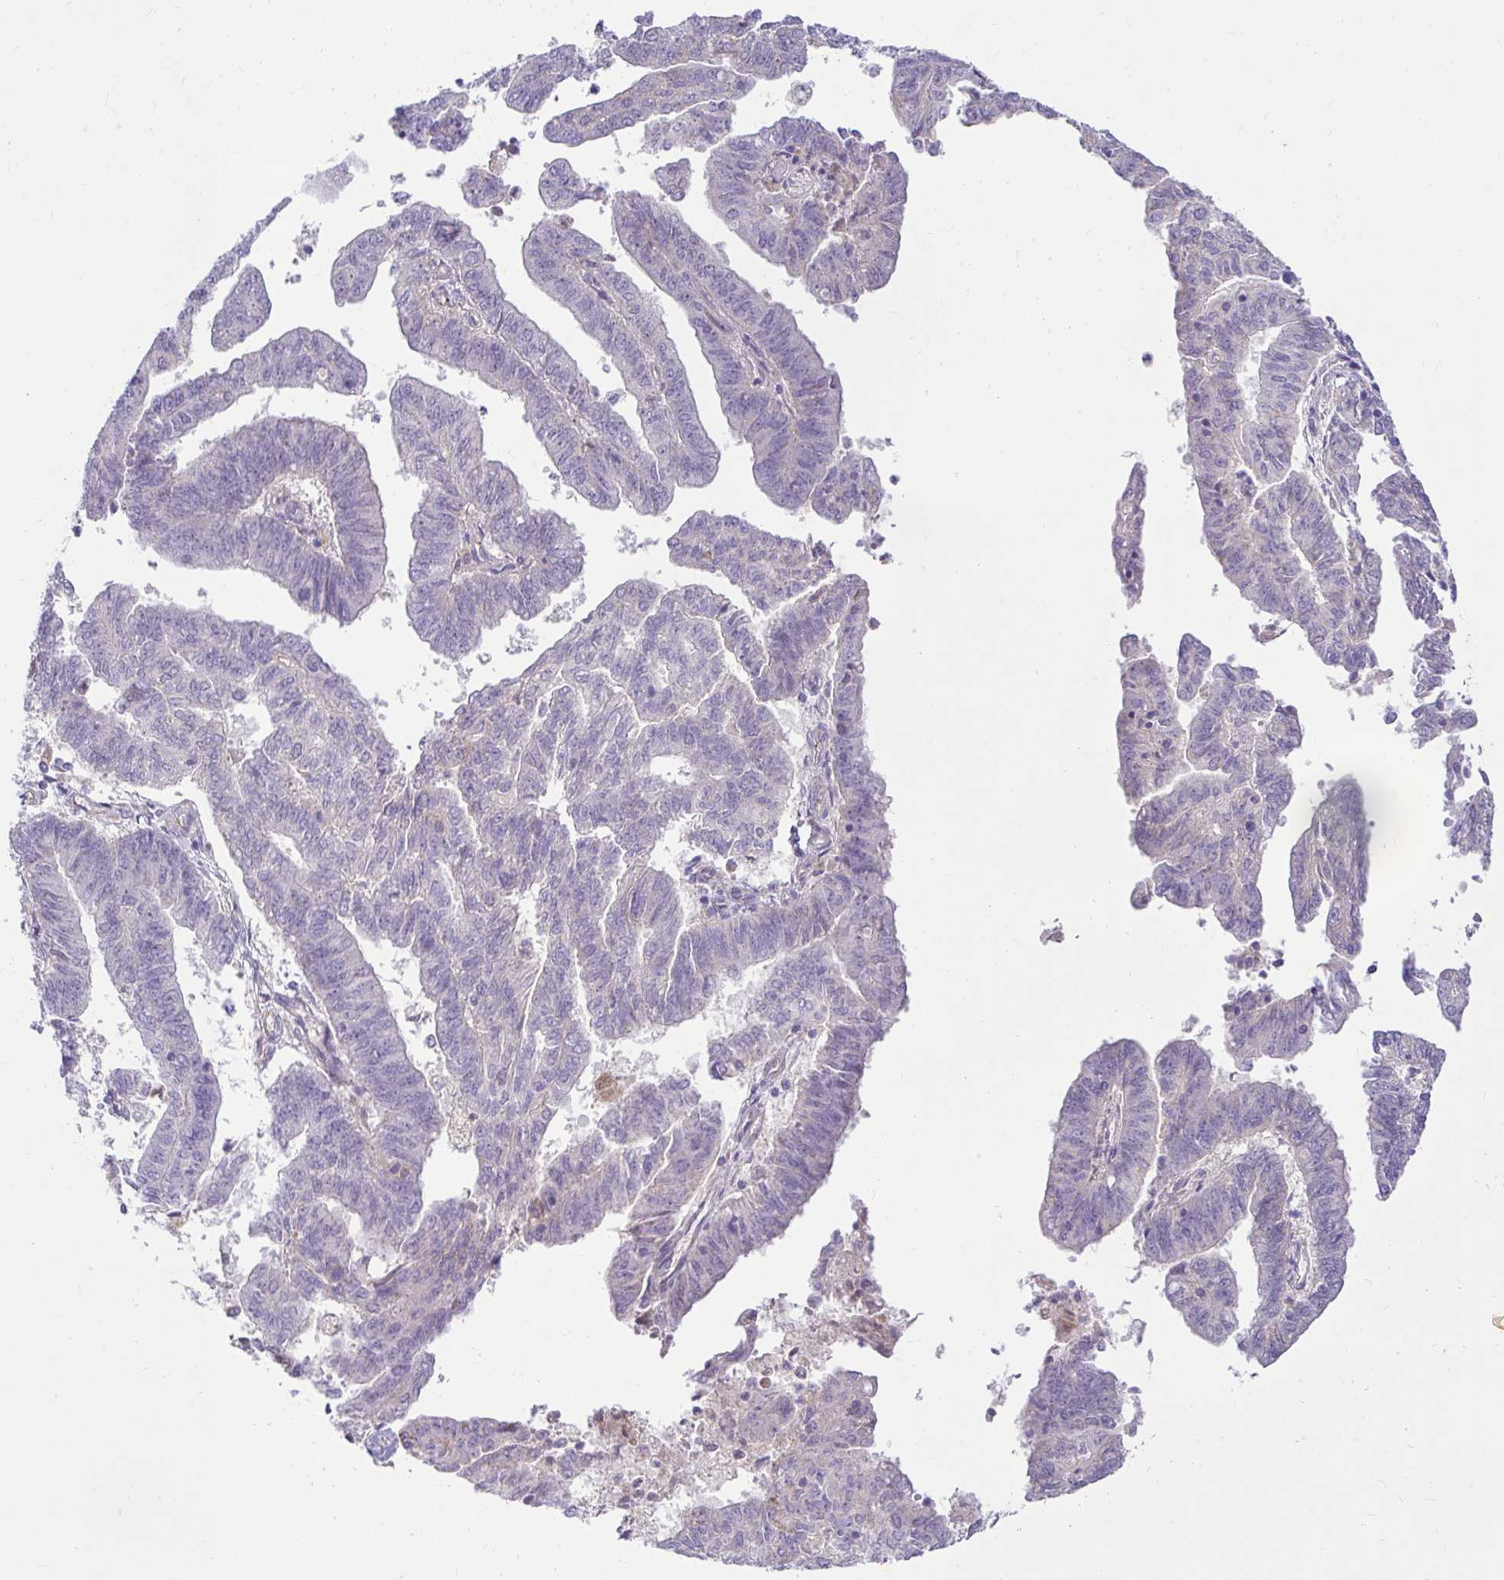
{"staining": {"intensity": "negative", "quantity": "none", "location": "none"}, "tissue": "endometrial cancer", "cell_type": "Tumor cells", "image_type": "cancer", "snomed": [{"axis": "morphology", "description": "Adenocarcinoma, NOS"}, {"axis": "topography", "description": "Endometrium"}], "caption": "An immunohistochemistry (IHC) histopathology image of endometrial cancer is shown. There is no staining in tumor cells of endometrial cancer.", "gene": "PKN3", "patient": {"sex": "female", "age": 82}}